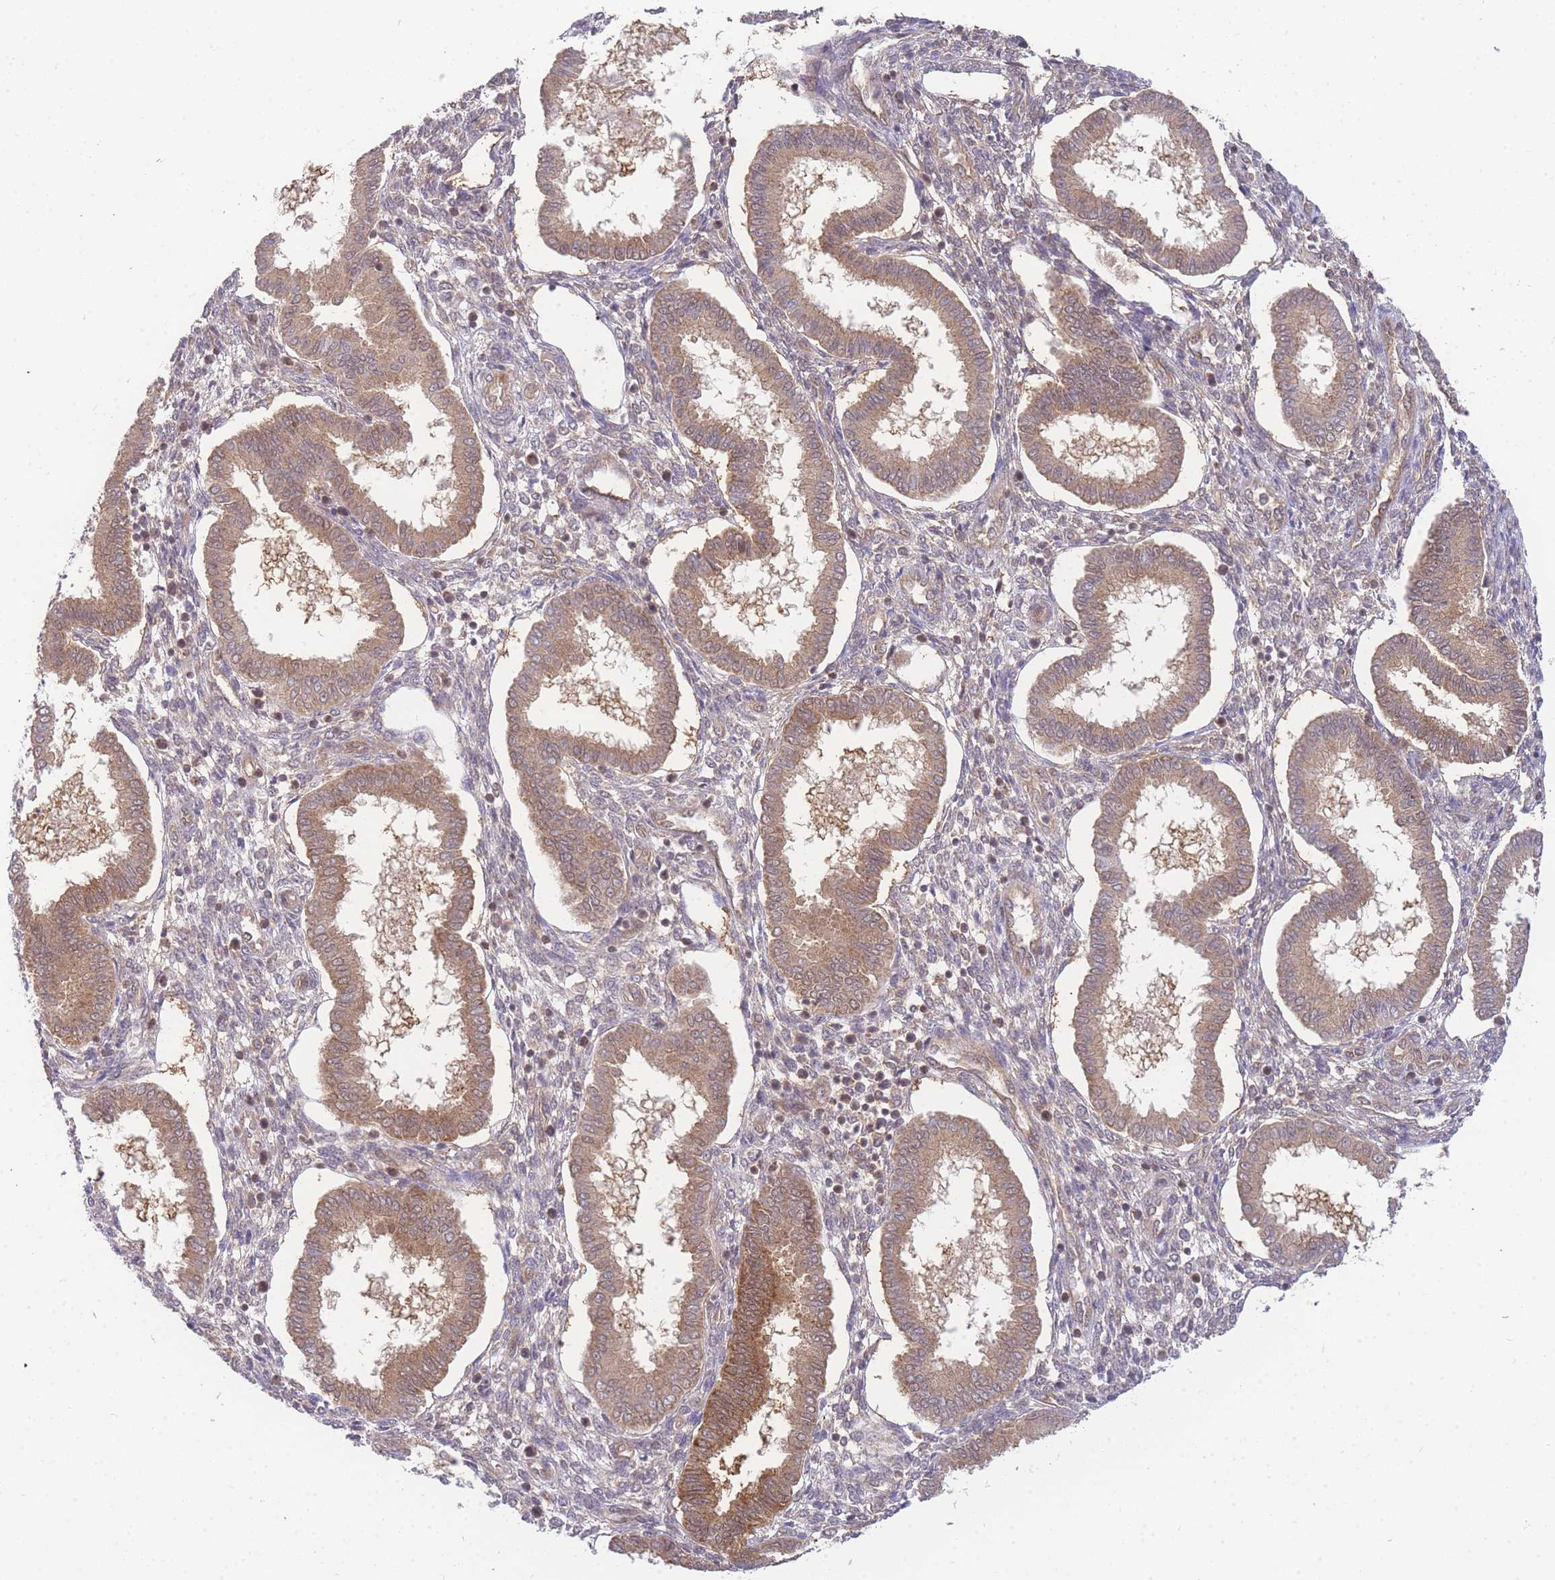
{"staining": {"intensity": "moderate", "quantity": "<25%", "location": "cytoplasmic/membranous"}, "tissue": "endometrium", "cell_type": "Cells in endometrial stroma", "image_type": "normal", "snomed": [{"axis": "morphology", "description": "Normal tissue, NOS"}, {"axis": "topography", "description": "Endometrium"}], "caption": "Normal endometrium displays moderate cytoplasmic/membranous positivity in about <25% of cells in endometrial stroma, visualized by immunohistochemistry.", "gene": "KIAA1191", "patient": {"sex": "female", "age": 24}}